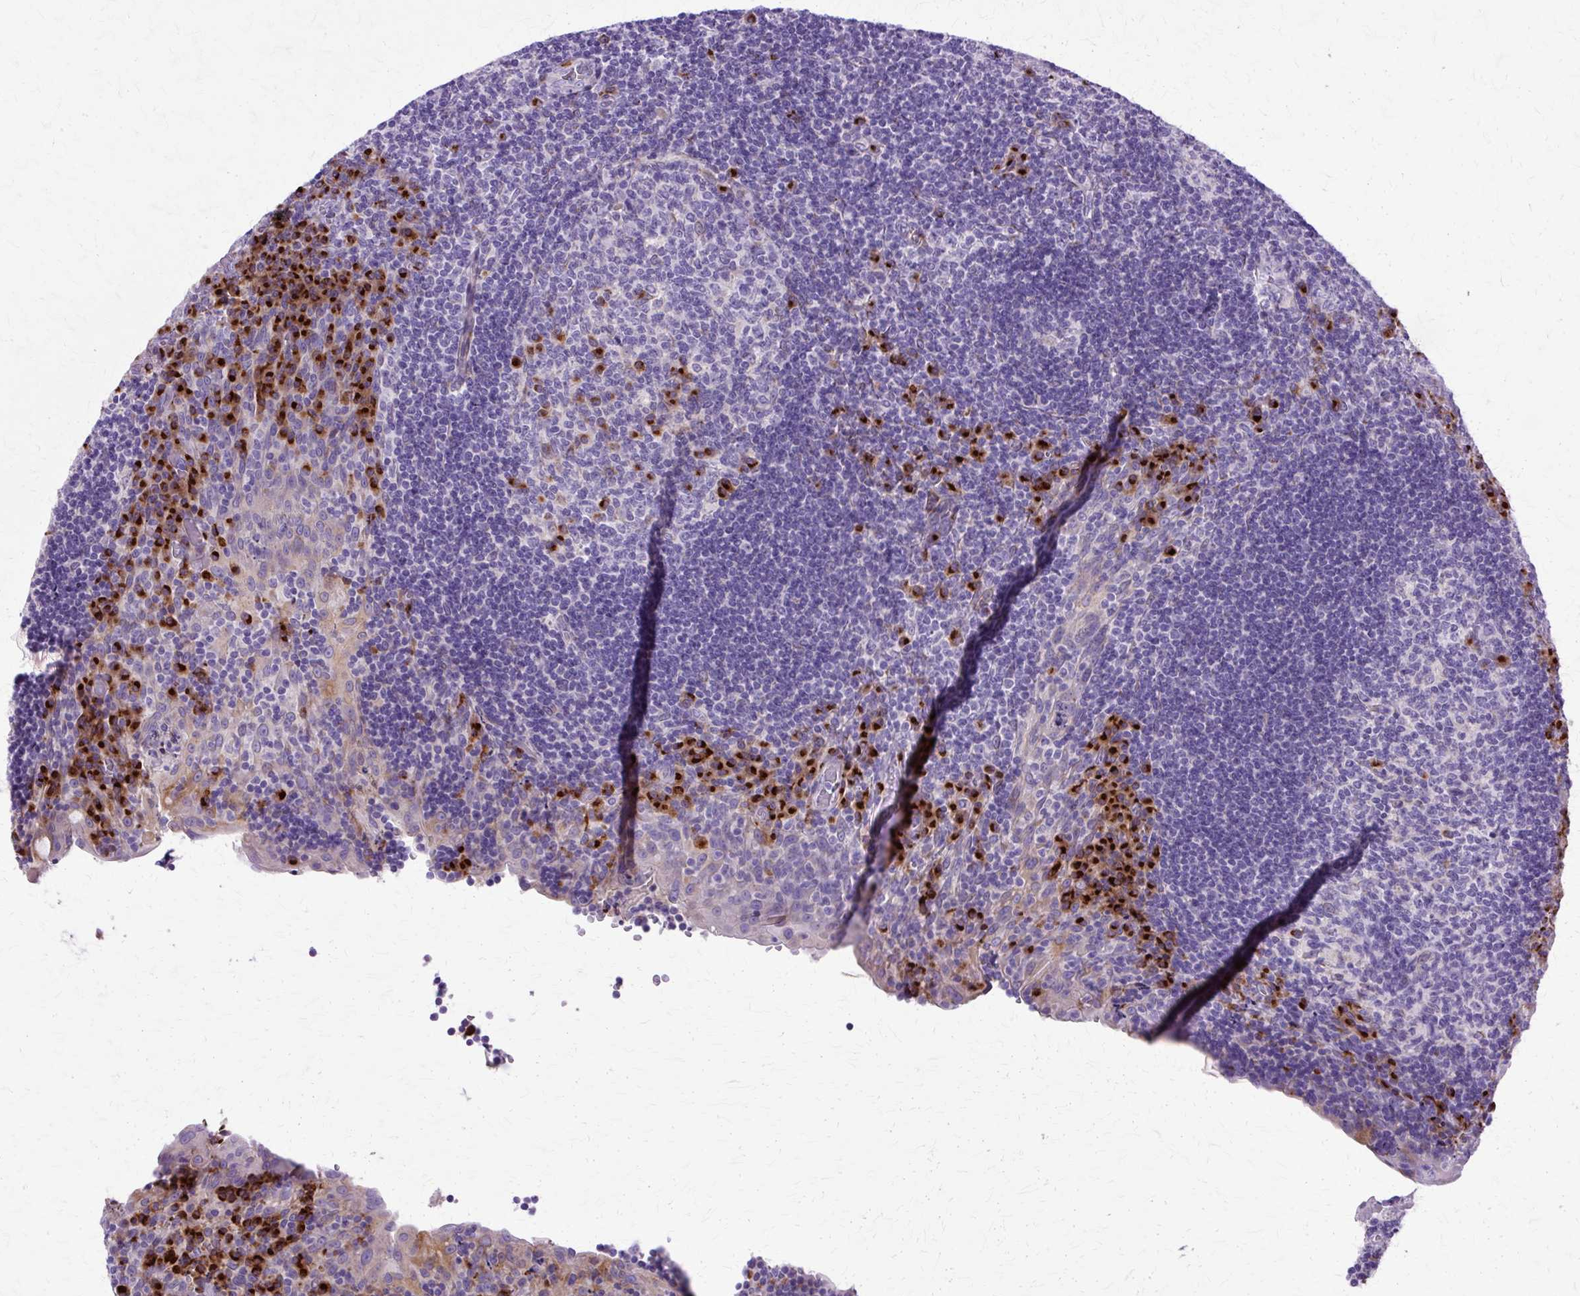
{"staining": {"intensity": "strong", "quantity": "<25%", "location": "cytoplasmic/membranous"}, "tissue": "tonsil", "cell_type": "Germinal center cells", "image_type": "normal", "snomed": [{"axis": "morphology", "description": "Normal tissue, NOS"}, {"axis": "topography", "description": "Tonsil"}], "caption": "This photomicrograph shows unremarkable tonsil stained with immunohistochemistry (IHC) to label a protein in brown. The cytoplasmic/membranous of germinal center cells show strong positivity for the protein. Nuclei are counter-stained blue.", "gene": "TBC1D3B", "patient": {"sex": "male", "age": 17}}